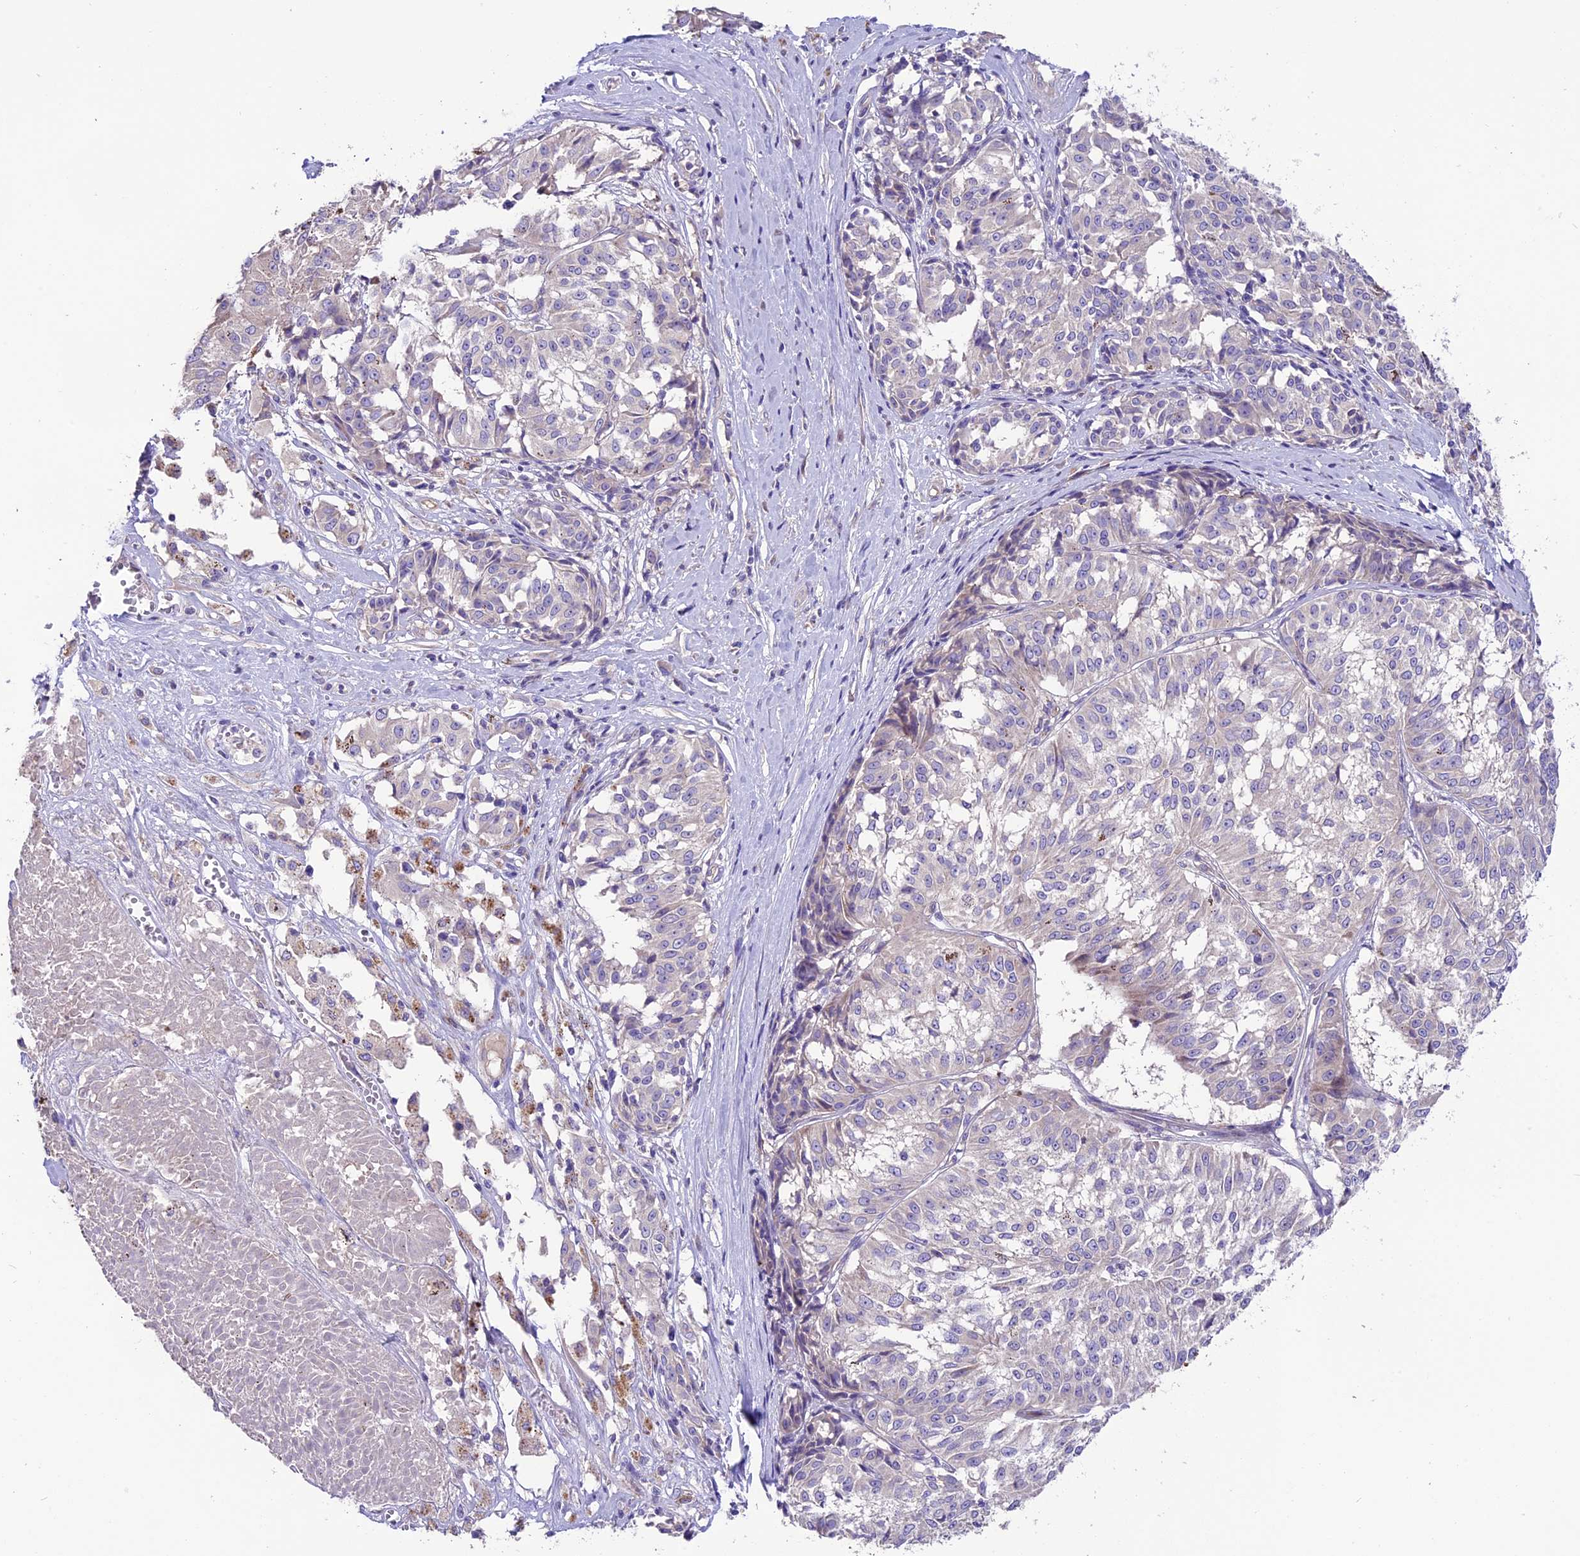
{"staining": {"intensity": "negative", "quantity": "none", "location": "none"}, "tissue": "melanoma", "cell_type": "Tumor cells", "image_type": "cancer", "snomed": [{"axis": "morphology", "description": "Malignant melanoma, NOS"}, {"axis": "topography", "description": "Skin"}], "caption": "DAB immunohistochemical staining of human melanoma displays no significant expression in tumor cells.", "gene": "CD99L2", "patient": {"sex": "female", "age": 72}}